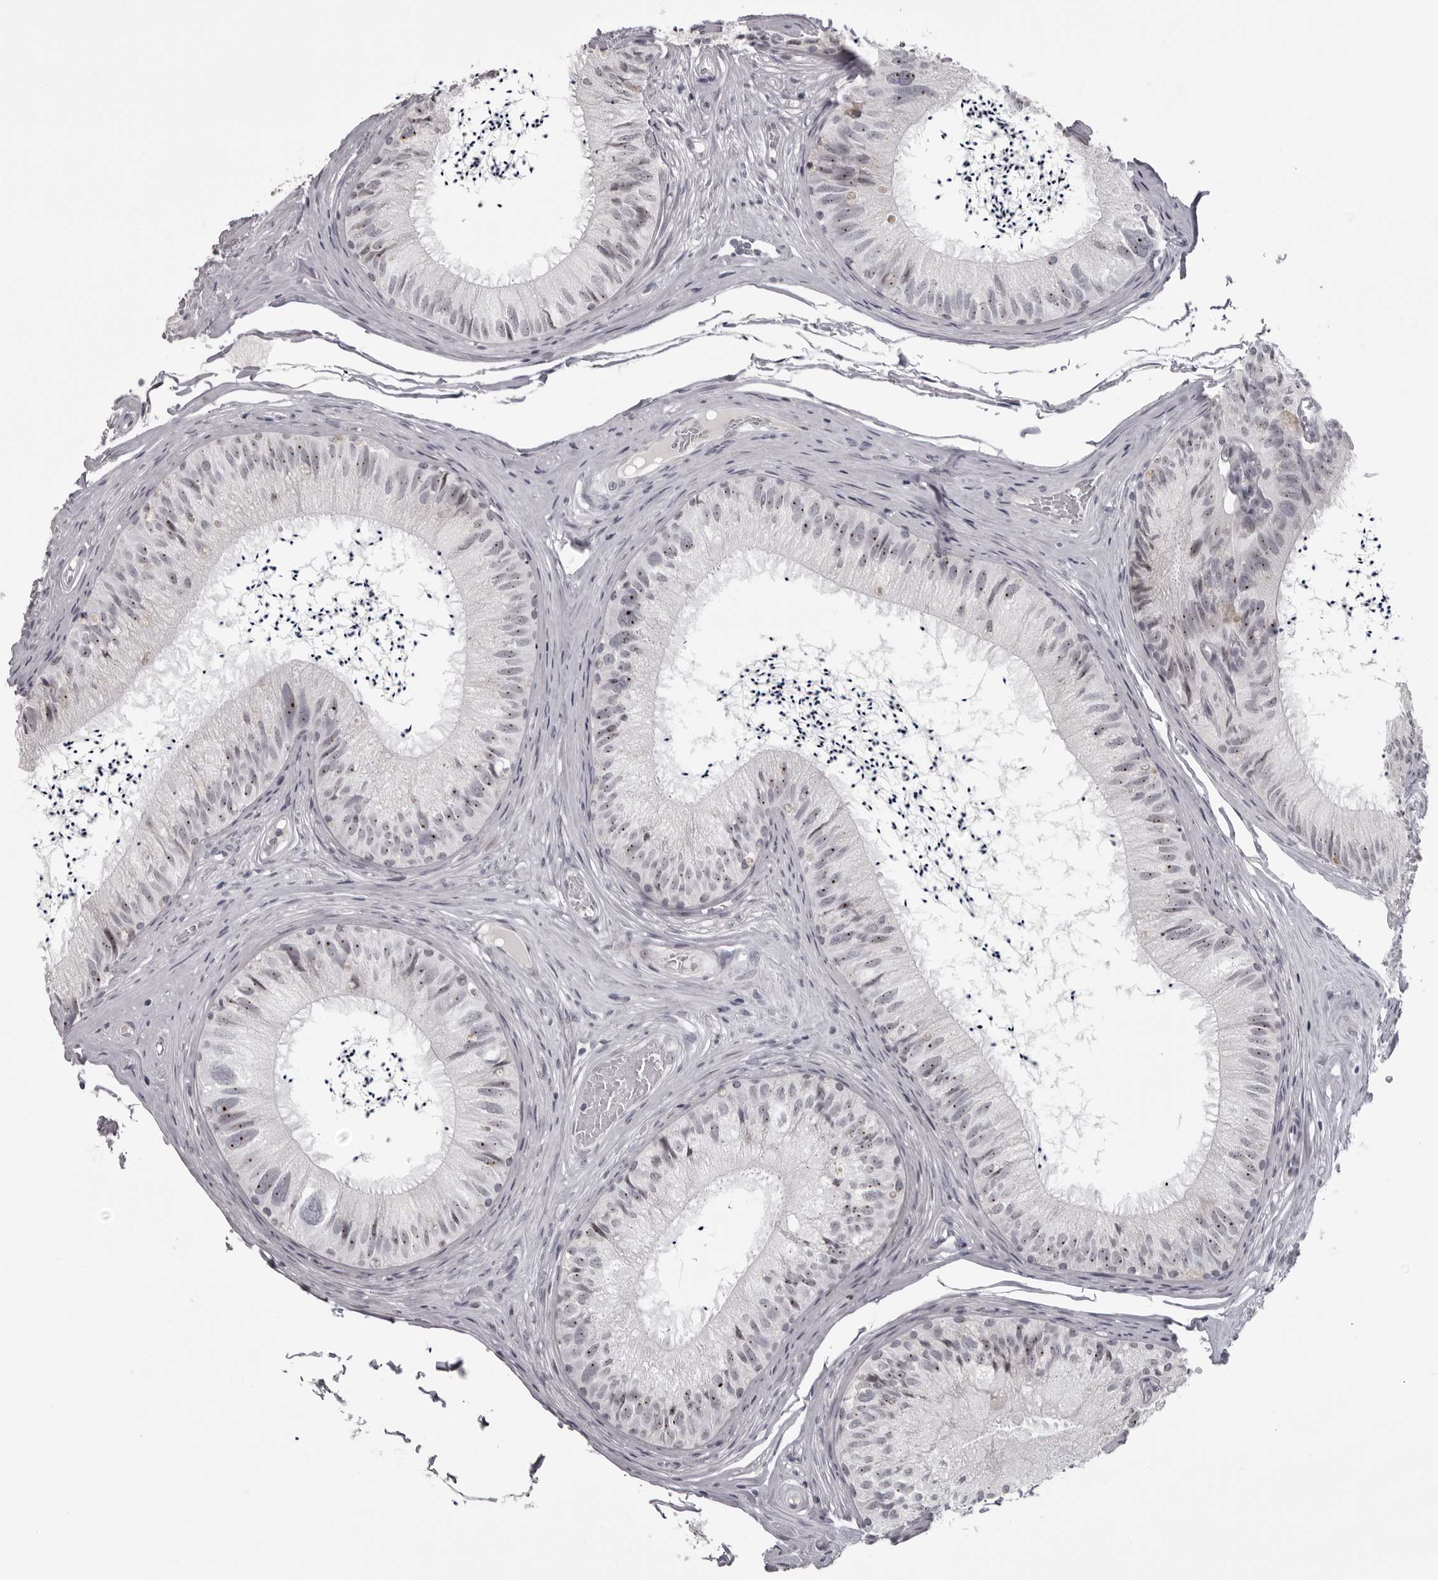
{"staining": {"intensity": "moderate", "quantity": ">75%", "location": "nuclear"}, "tissue": "epididymis", "cell_type": "Glandular cells", "image_type": "normal", "snomed": [{"axis": "morphology", "description": "Normal tissue, NOS"}, {"axis": "topography", "description": "Epididymis"}], "caption": "A micrograph showing moderate nuclear expression in approximately >75% of glandular cells in normal epididymis, as visualized by brown immunohistochemical staining.", "gene": "HELZ", "patient": {"sex": "male", "age": 79}}